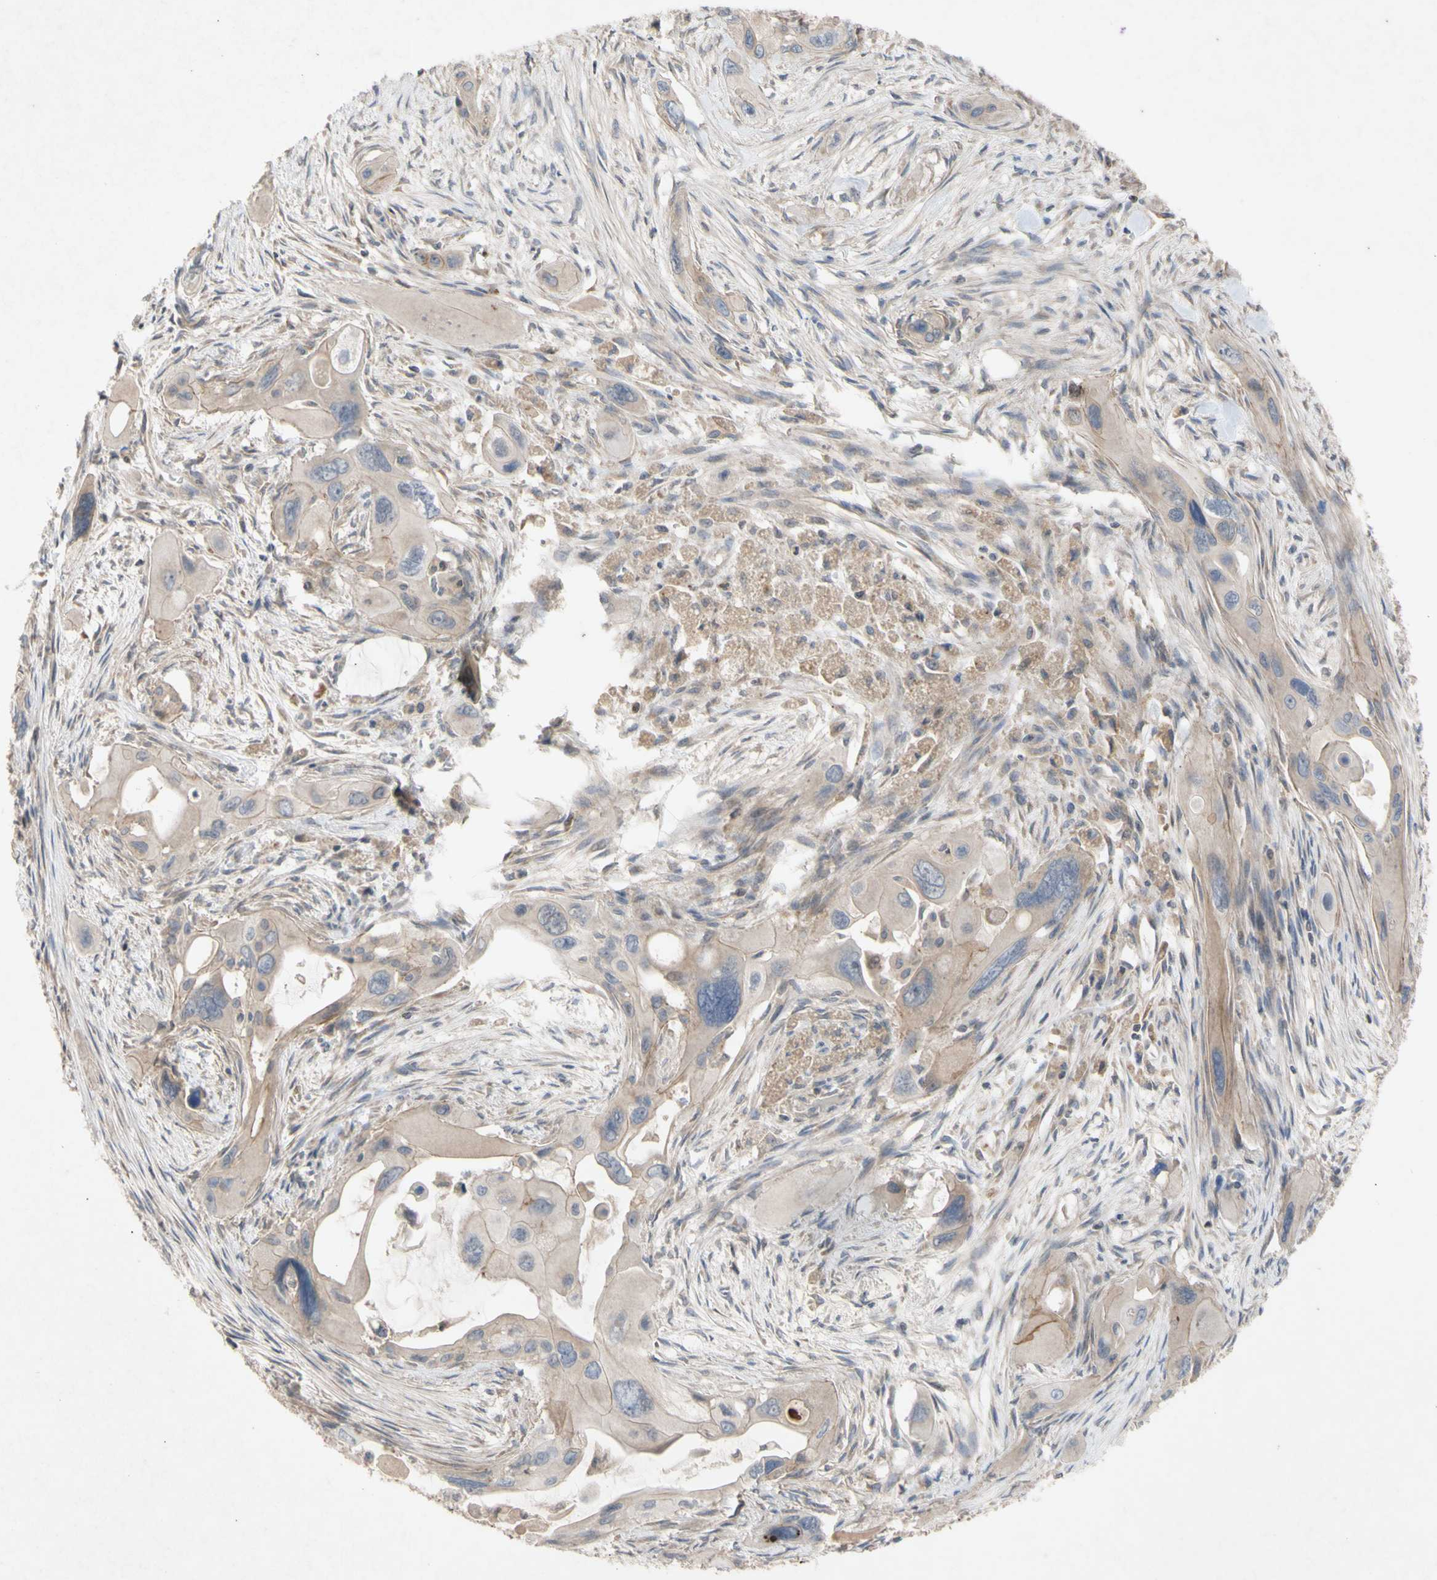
{"staining": {"intensity": "weak", "quantity": ">75%", "location": "cytoplasmic/membranous"}, "tissue": "pancreatic cancer", "cell_type": "Tumor cells", "image_type": "cancer", "snomed": [{"axis": "morphology", "description": "Adenocarcinoma, NOS"}, {"axis": "topography", "description": "Pancreas"}], "caption": "Pancreatic cancer stained for a protein (brown) displays weak cytoplasmic/membranous positive positivity in approximately >75% of tumor cells.", "gene": "NECTIN3", "patient": {"sex": "male", "age": 73}}